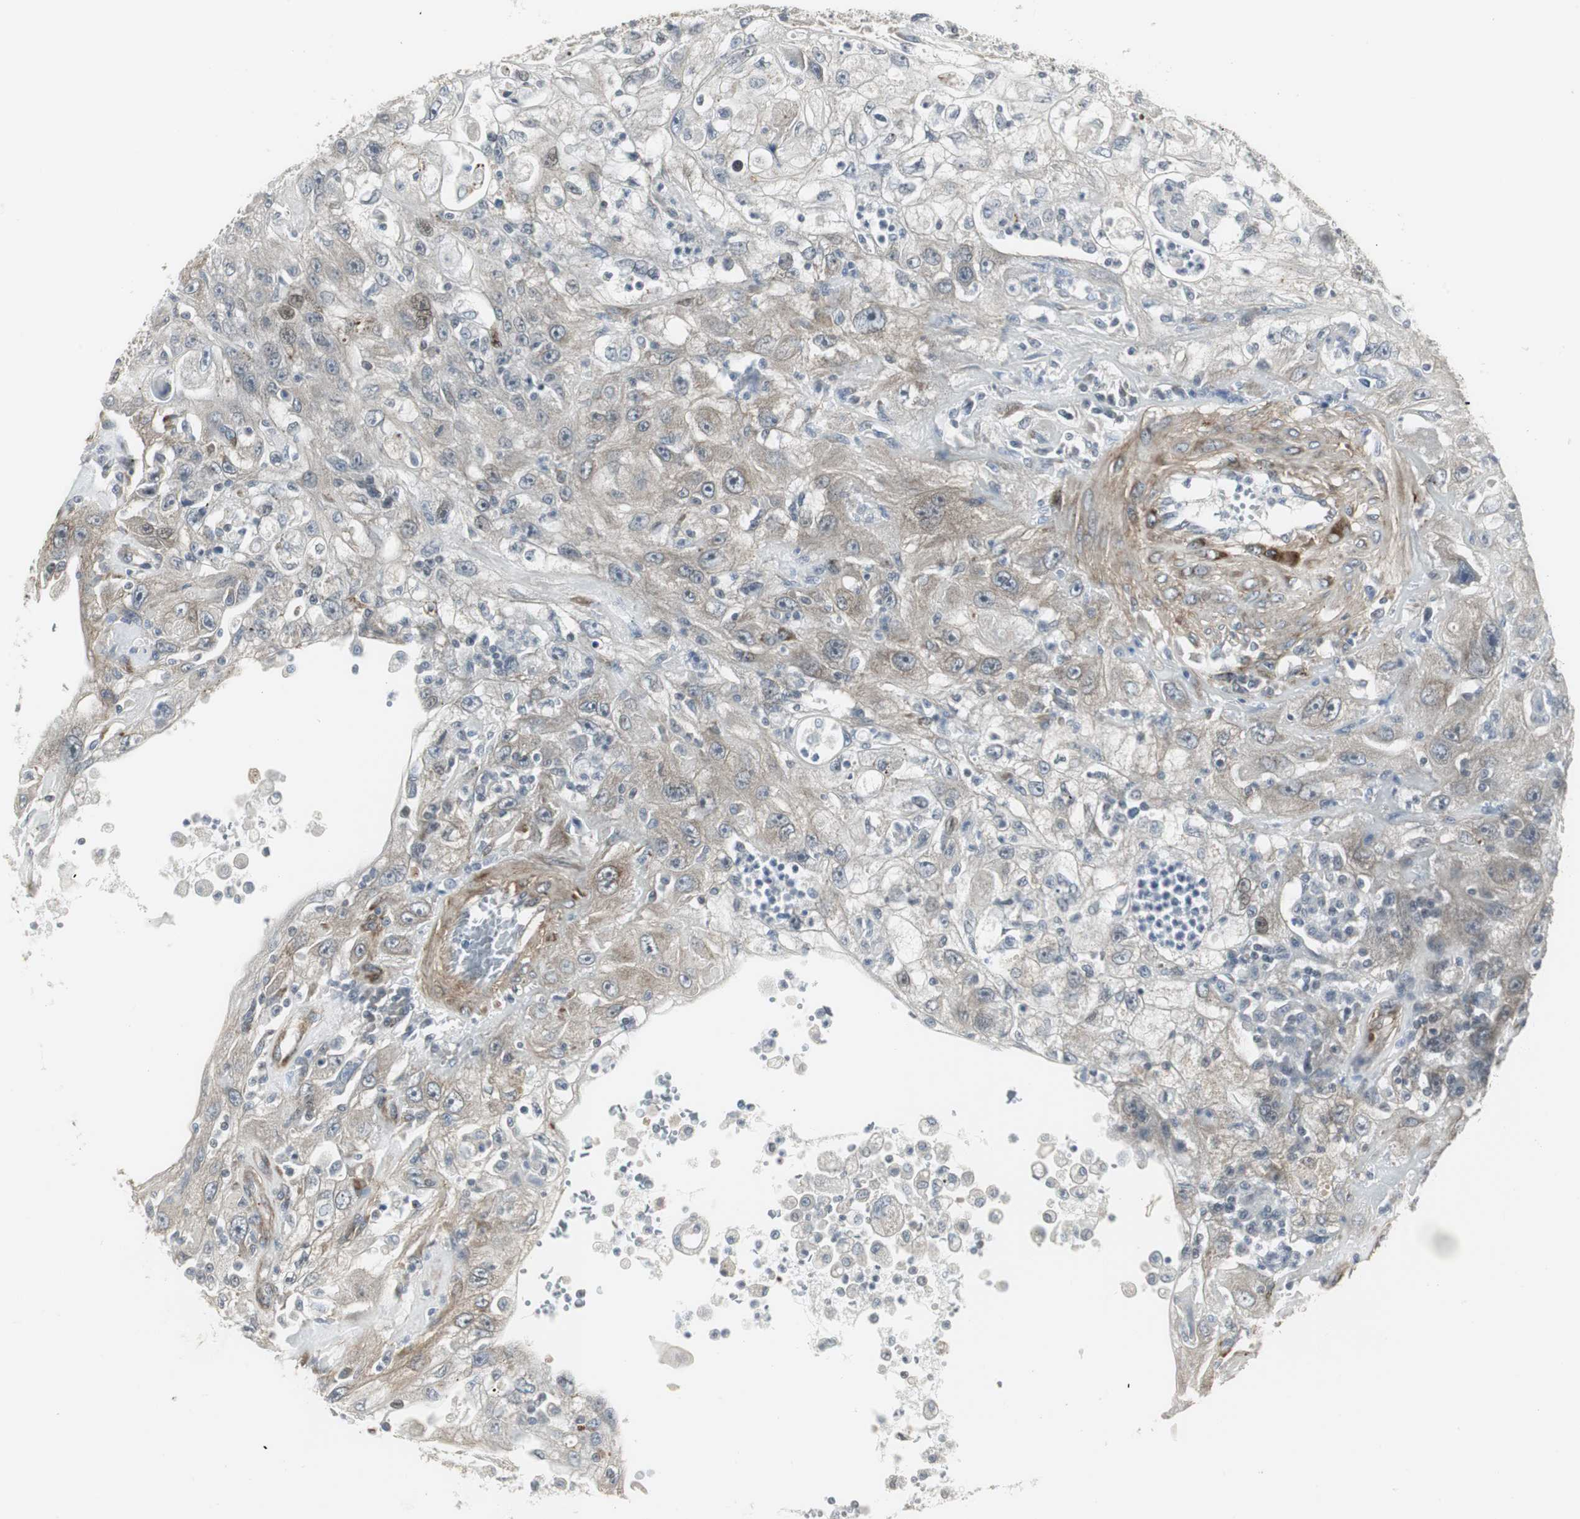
{"staining": {"intensity": "moderate", "quantity": "25%-75%", "location": "cytoplasmic/membranous"}, "tissue": "skin cancer", "cell_type": "Tumor cells", "image_type": "cancer", "snomed": [{"axis": "morphology", "description": "Squamous cell carcinoma, NOS"}, {"axis": "topography", "description": "Skin"}], "caption": "Skin squamous cell carcinoma stained for a protein reveals moderate cytoplasmic/membranous positivity in tumor cells. Nuclei are stained in blue.", "gene": "SCYL3", "patient": {"sex": "male", "age": 75}}